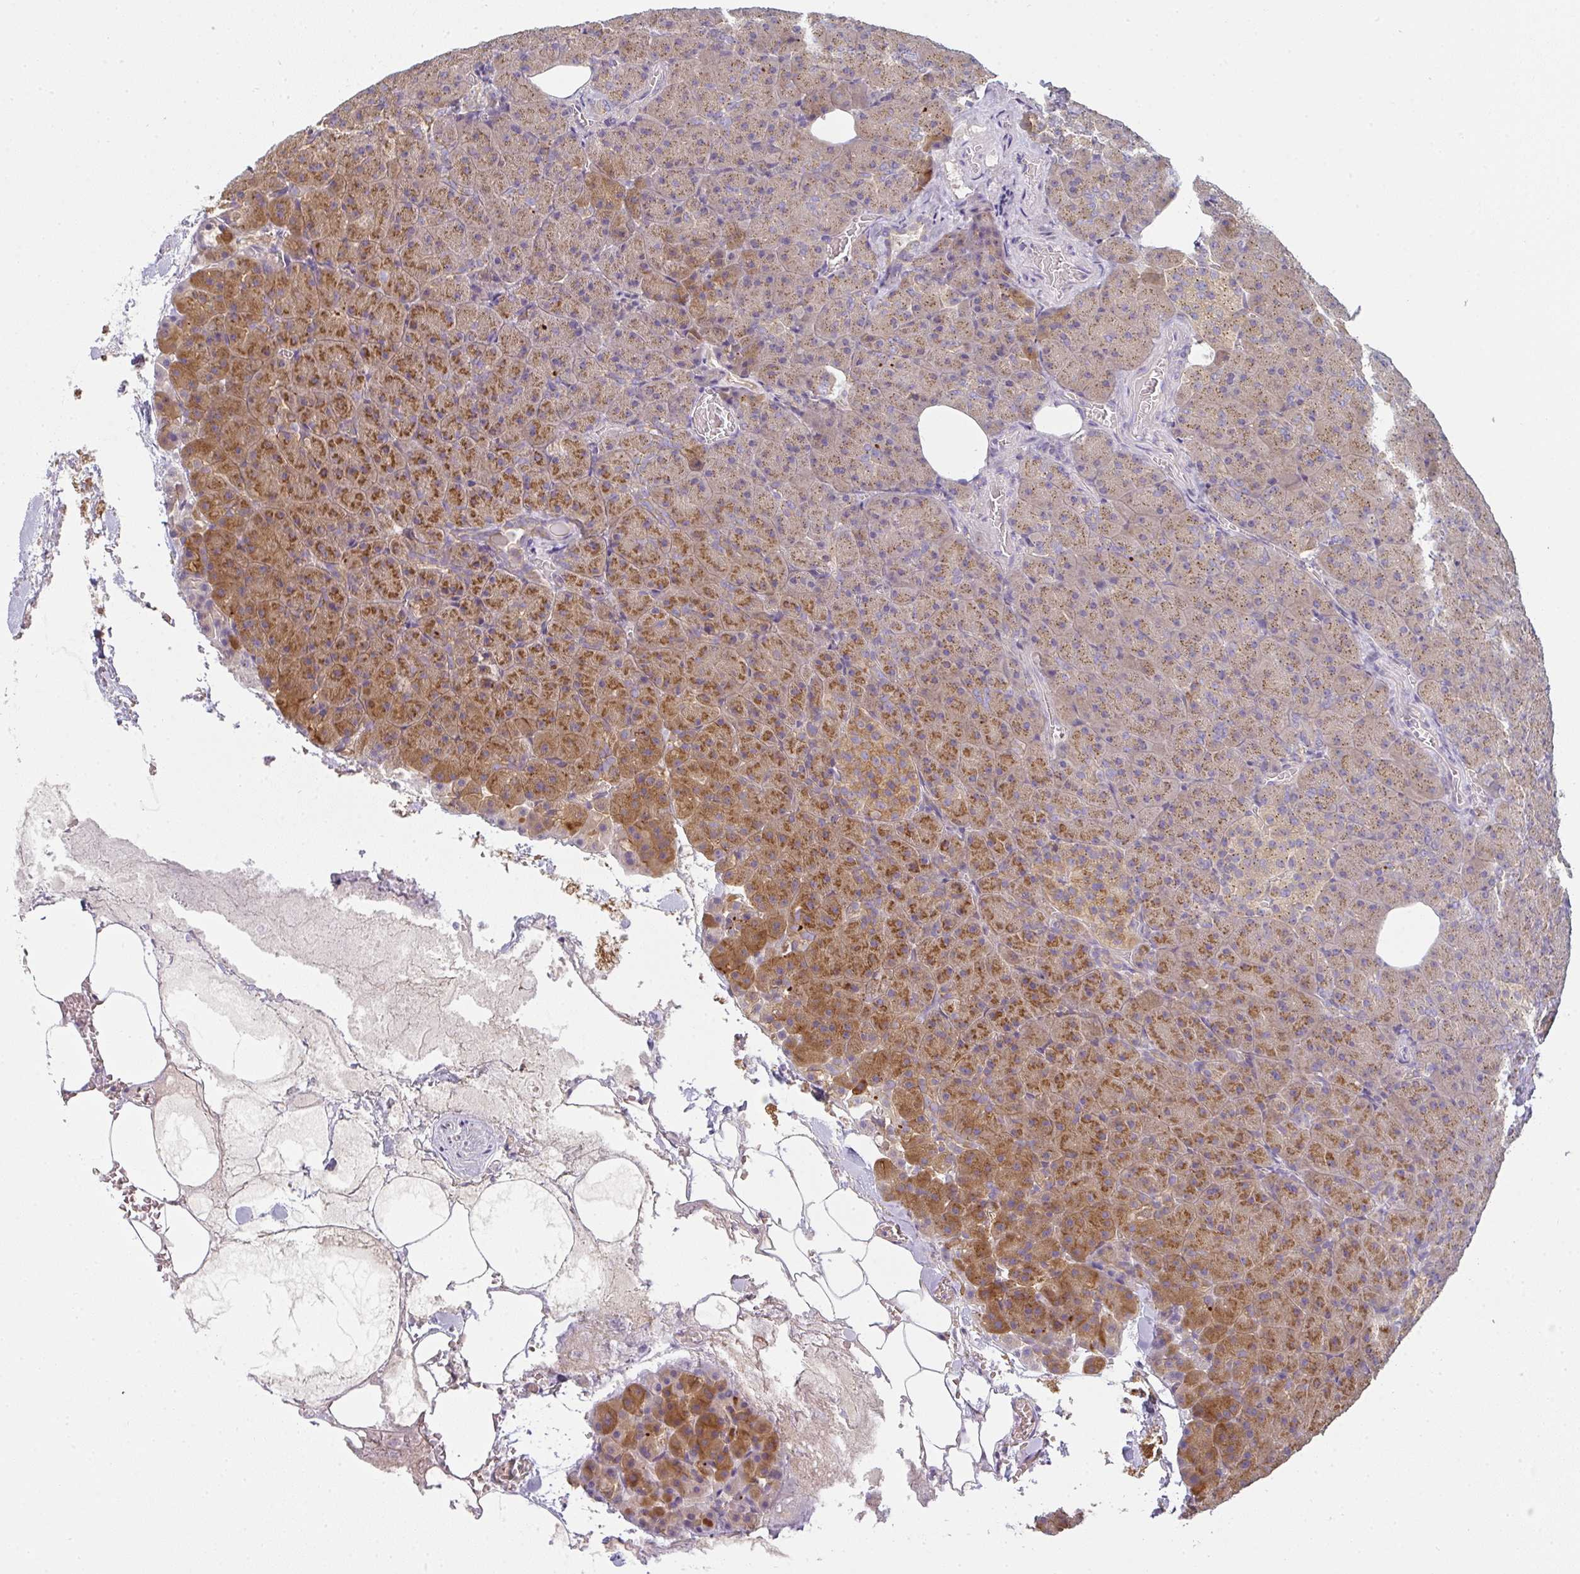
{"staining": {"intensity": "moderate", "quantity": ">75%", "location": "cytoplasmic/membranous"}, "tissue": "pancreas", "cell_type": "Exocrine glandular cells", "image_type": "normal", "snomed": [{"axis": "morphology", "description": "Normal tissue, NOS"}, {"axis": "topography", "description": "Pancreas"}], "caption": "A photomicrograph of pancreas stained for a protein exhibits moderate cytoplasmic/membranous brown staining in exocrine glandular cells.", "gene": "SNX5", "patient": {"sex": "female", "age": 74}}